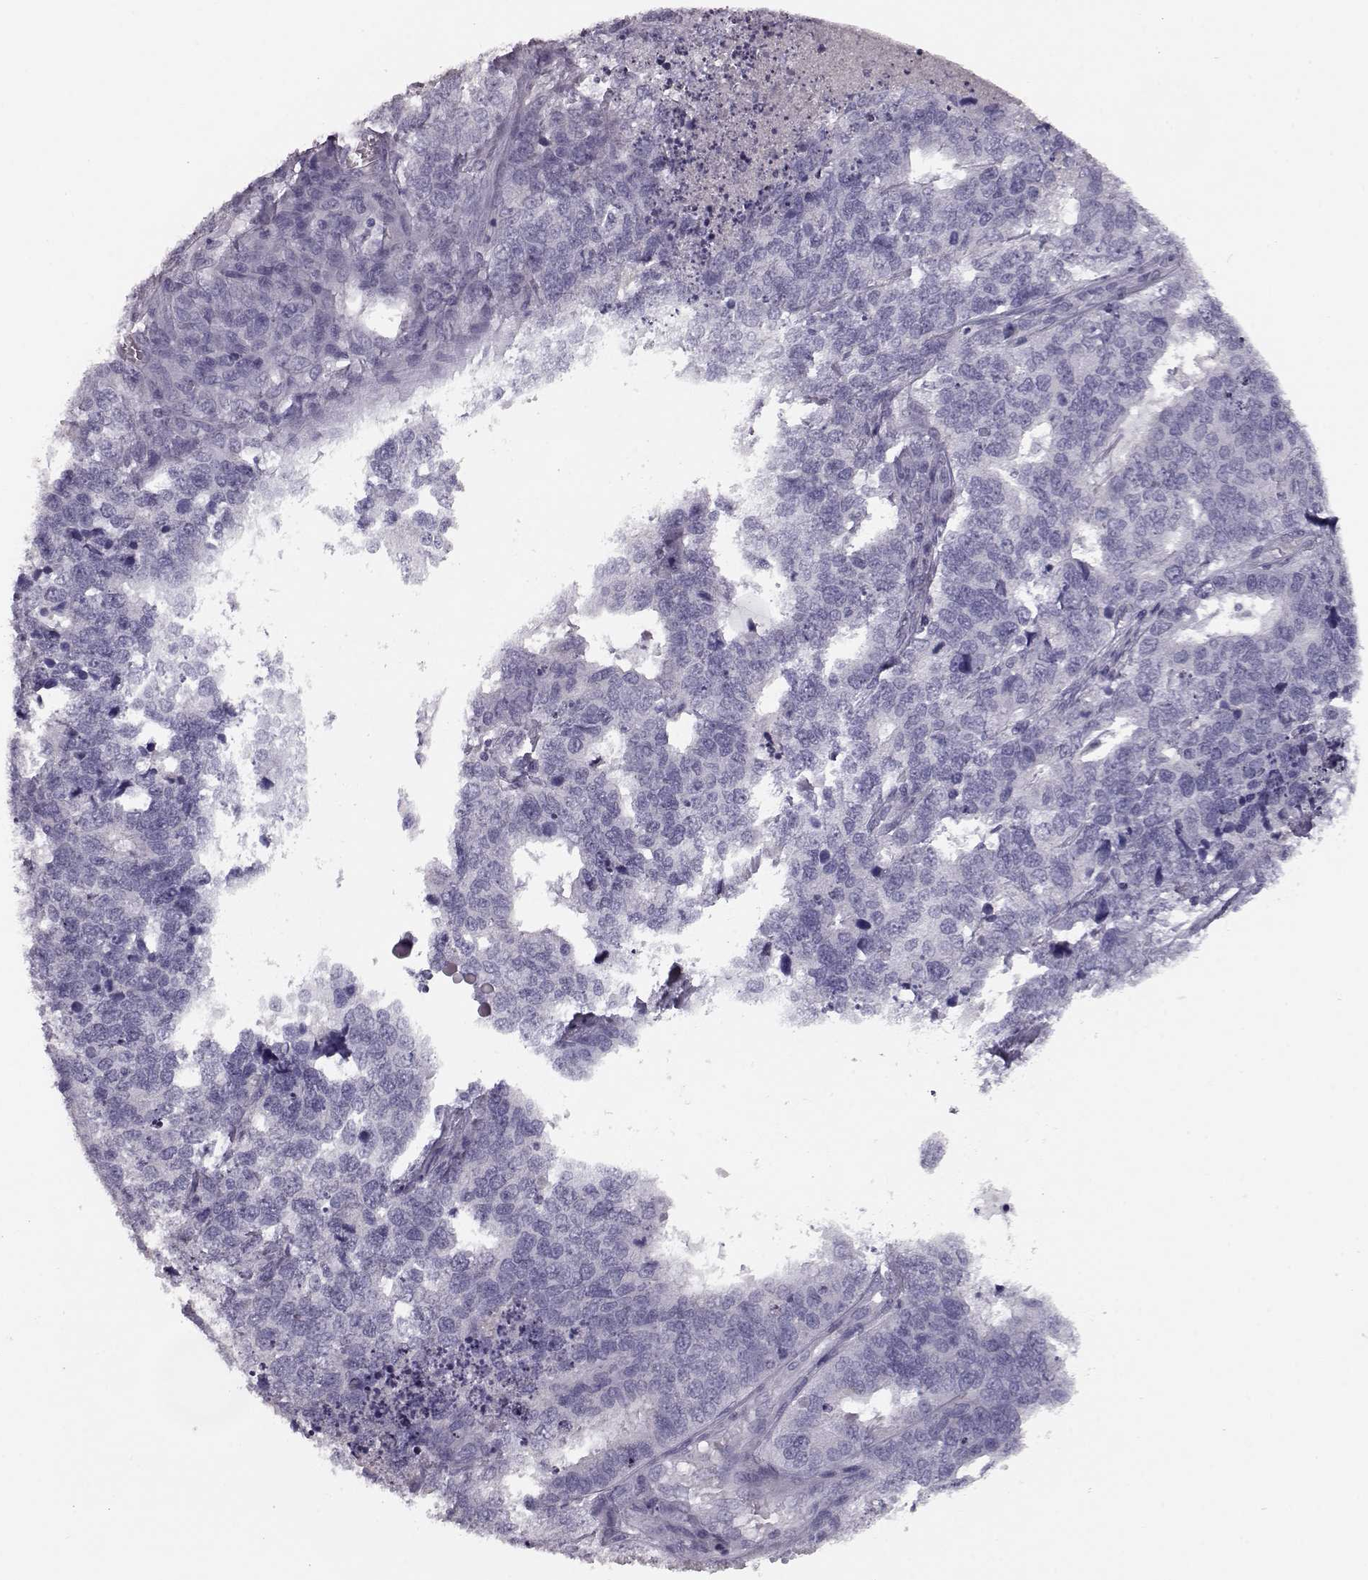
{"staining": {"intensity": "negative", "quantity": "none", "location": "none"}, "tissue": "cervical cancer", "cell_type": "Tumor cells", "image_type": "cancer", "snomed": [{"axis": "morphology", "description": "Squamous cell carcinoma, NOS"}, {"axis": "topography", "description": "Cervix"}], "caption": "Human squamous cell carcinoma (cervical) stained for a protein using IHC demonstrates no positivity in tumor cells.", "gene": "CCL19", "patient": {"sex": "female", "age": 63}}